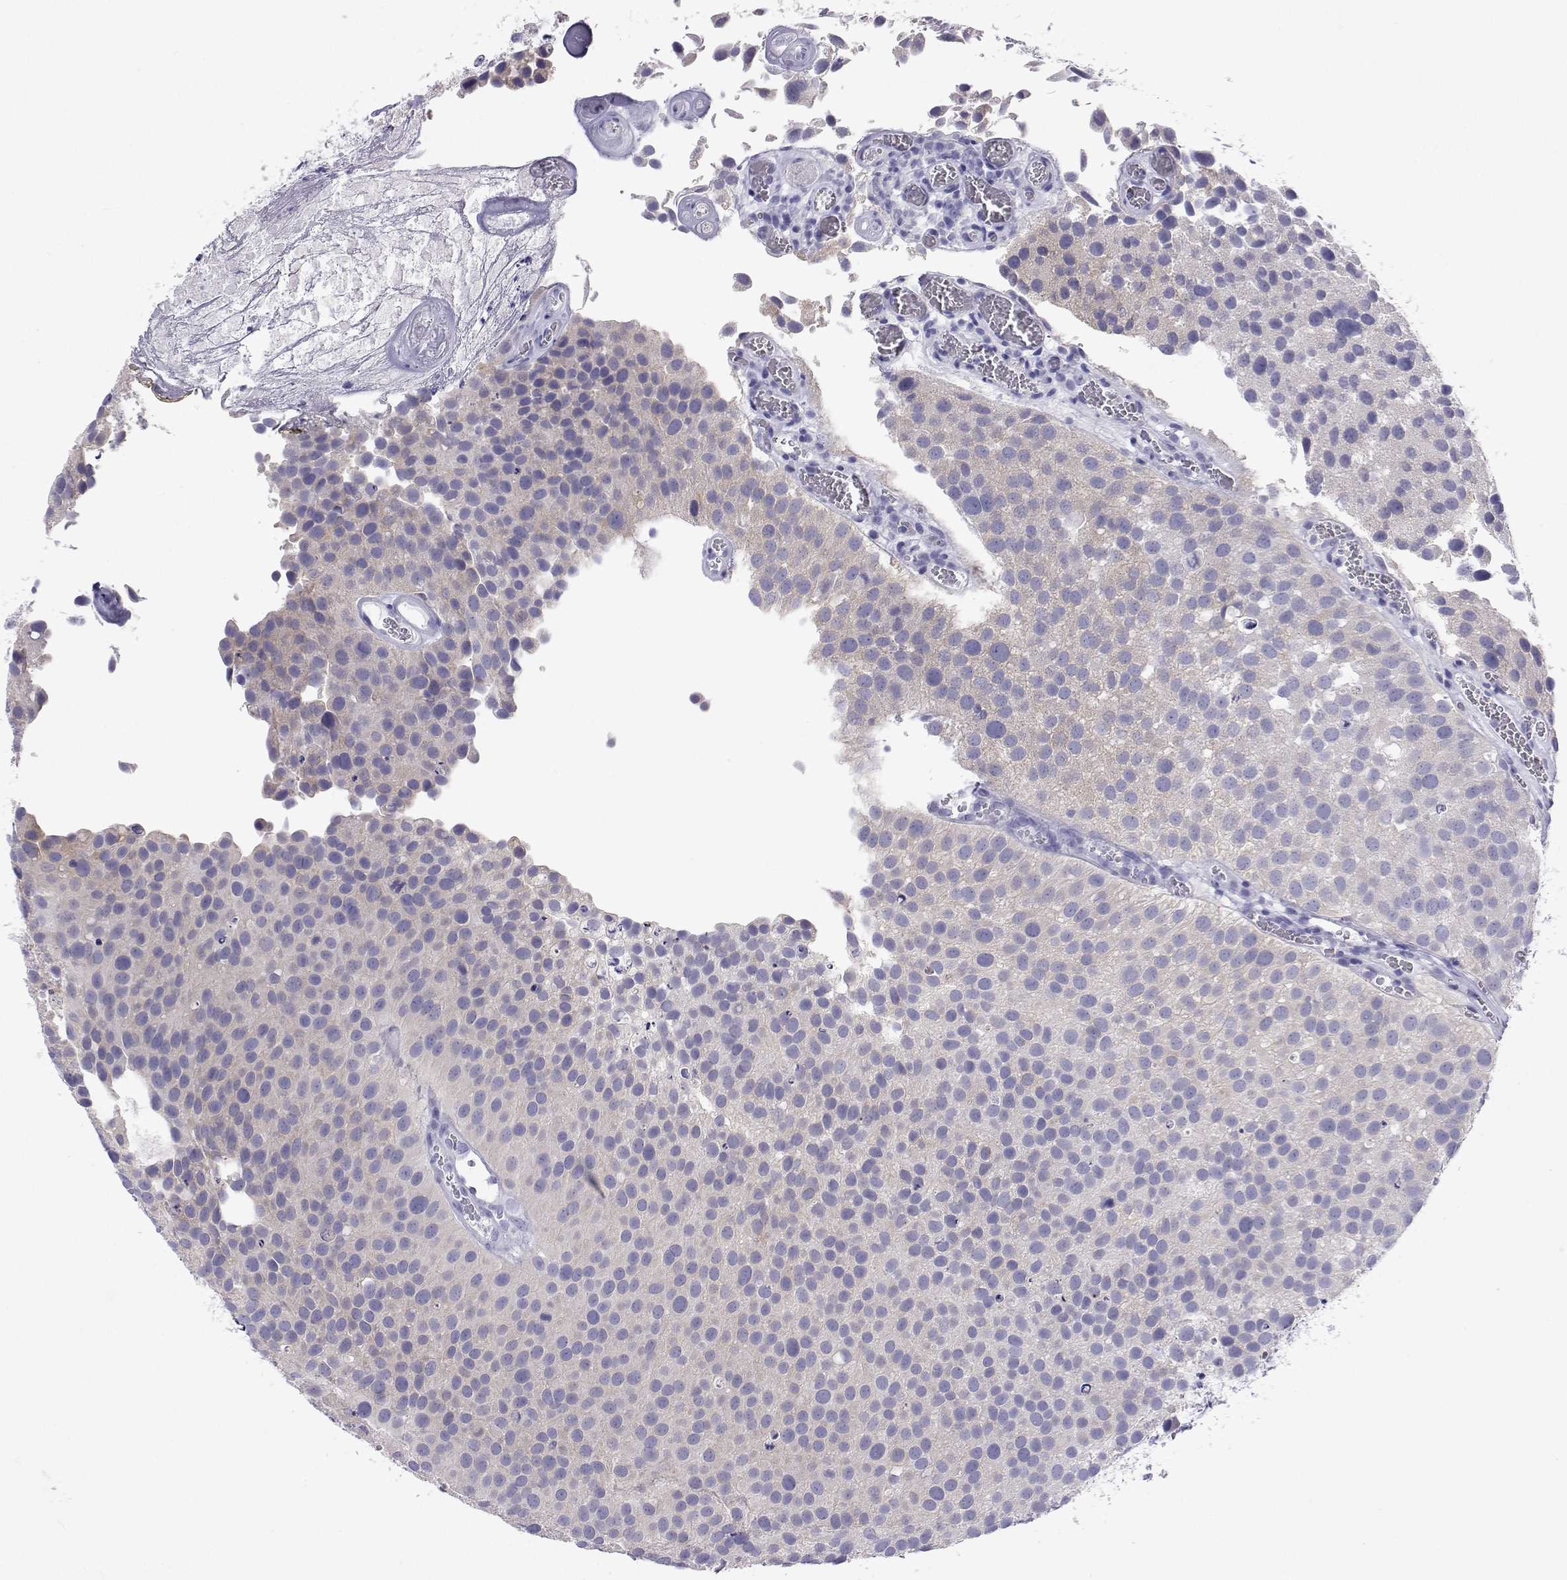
{"staining": {"intensity": "negative", "quantity": "none", "location": "none"}, "tissue": "urothelial cancer", "cell_type": "Tumor cells", "image_type": "cancer", "snomed": [{"axis": "morphology", "description": "Urothelial carcinoma, Low grade"}, {"axis": "topography", "description": "Urinary bladder"}], "caption": "DAB immunohistochemical staining of urothelial cancer exhibits no significant staining in tumor cells.", "gene": "PLIN4", "patient": {"sex": "female", "age": 69}}